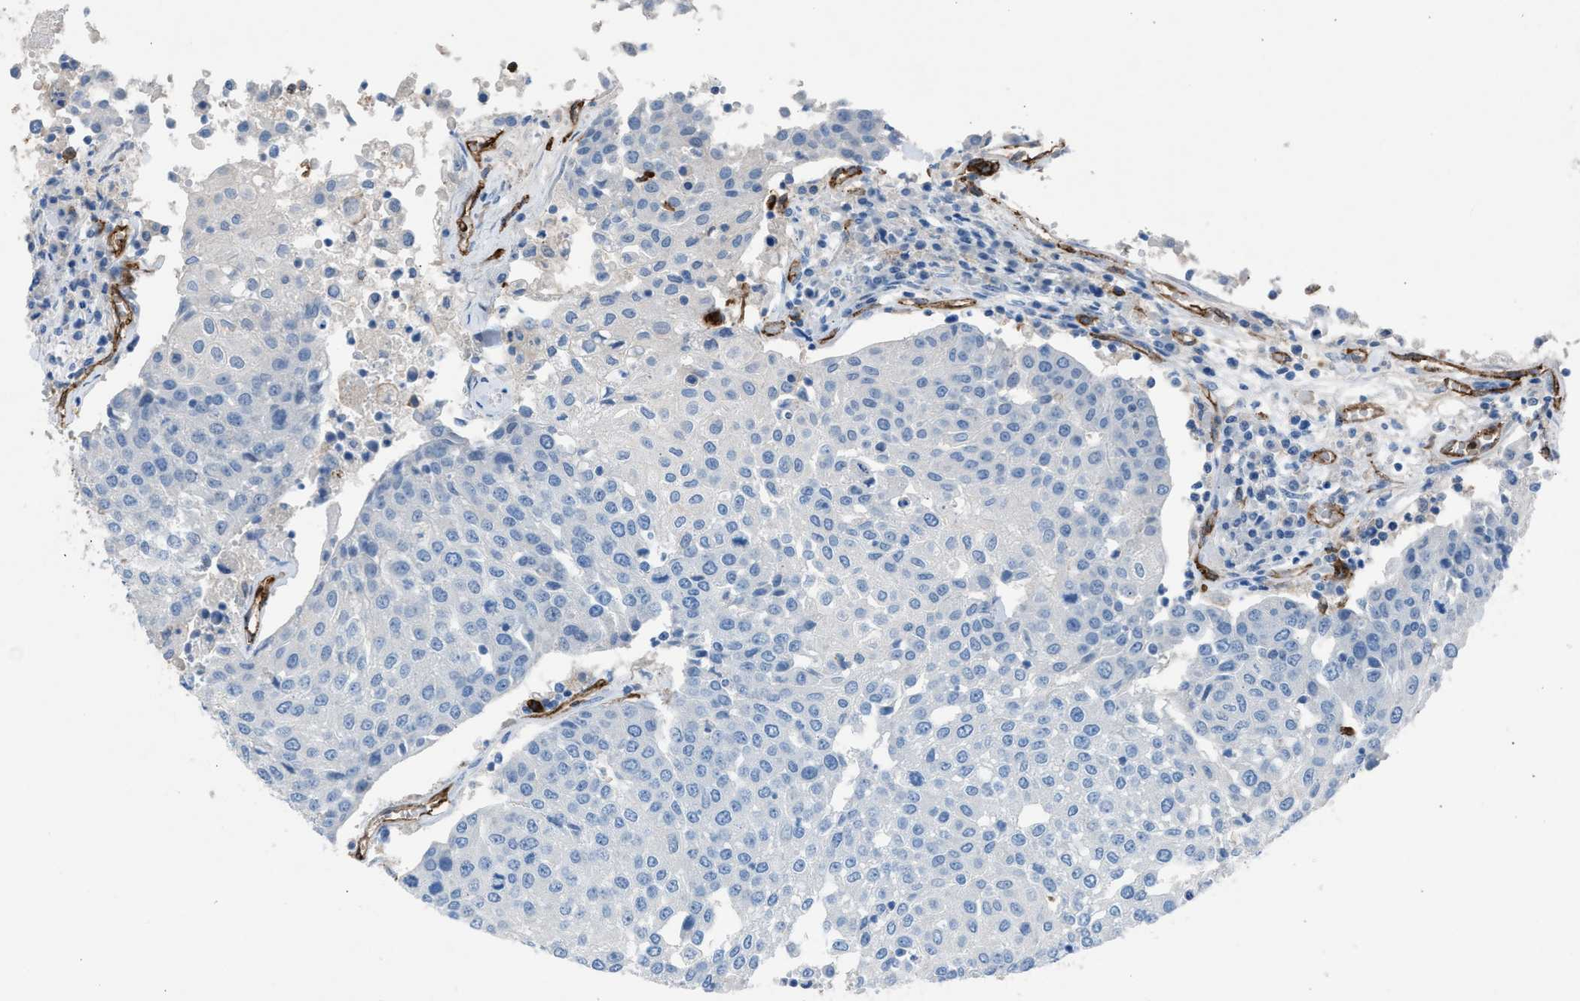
{"staining": {"intensity": "negative", "quantity": "none", "location": "none"}, "tissue": "urothelial cancer", "cell_type": "Tumor cells", "image_type": "cancer", "snomed": [{"axis": "morphology", "description": "Urothelial carcinoma, High grade"}, {"axis": "topography", "description": "Urinary bladder"}], "caption": "Urothelial cancer stained for a protein using immunohistochemistry (IHC) exhibits no staining tumor cells.", "gene": "DYSF", "patient": {"sex": "female", "age": 85}}